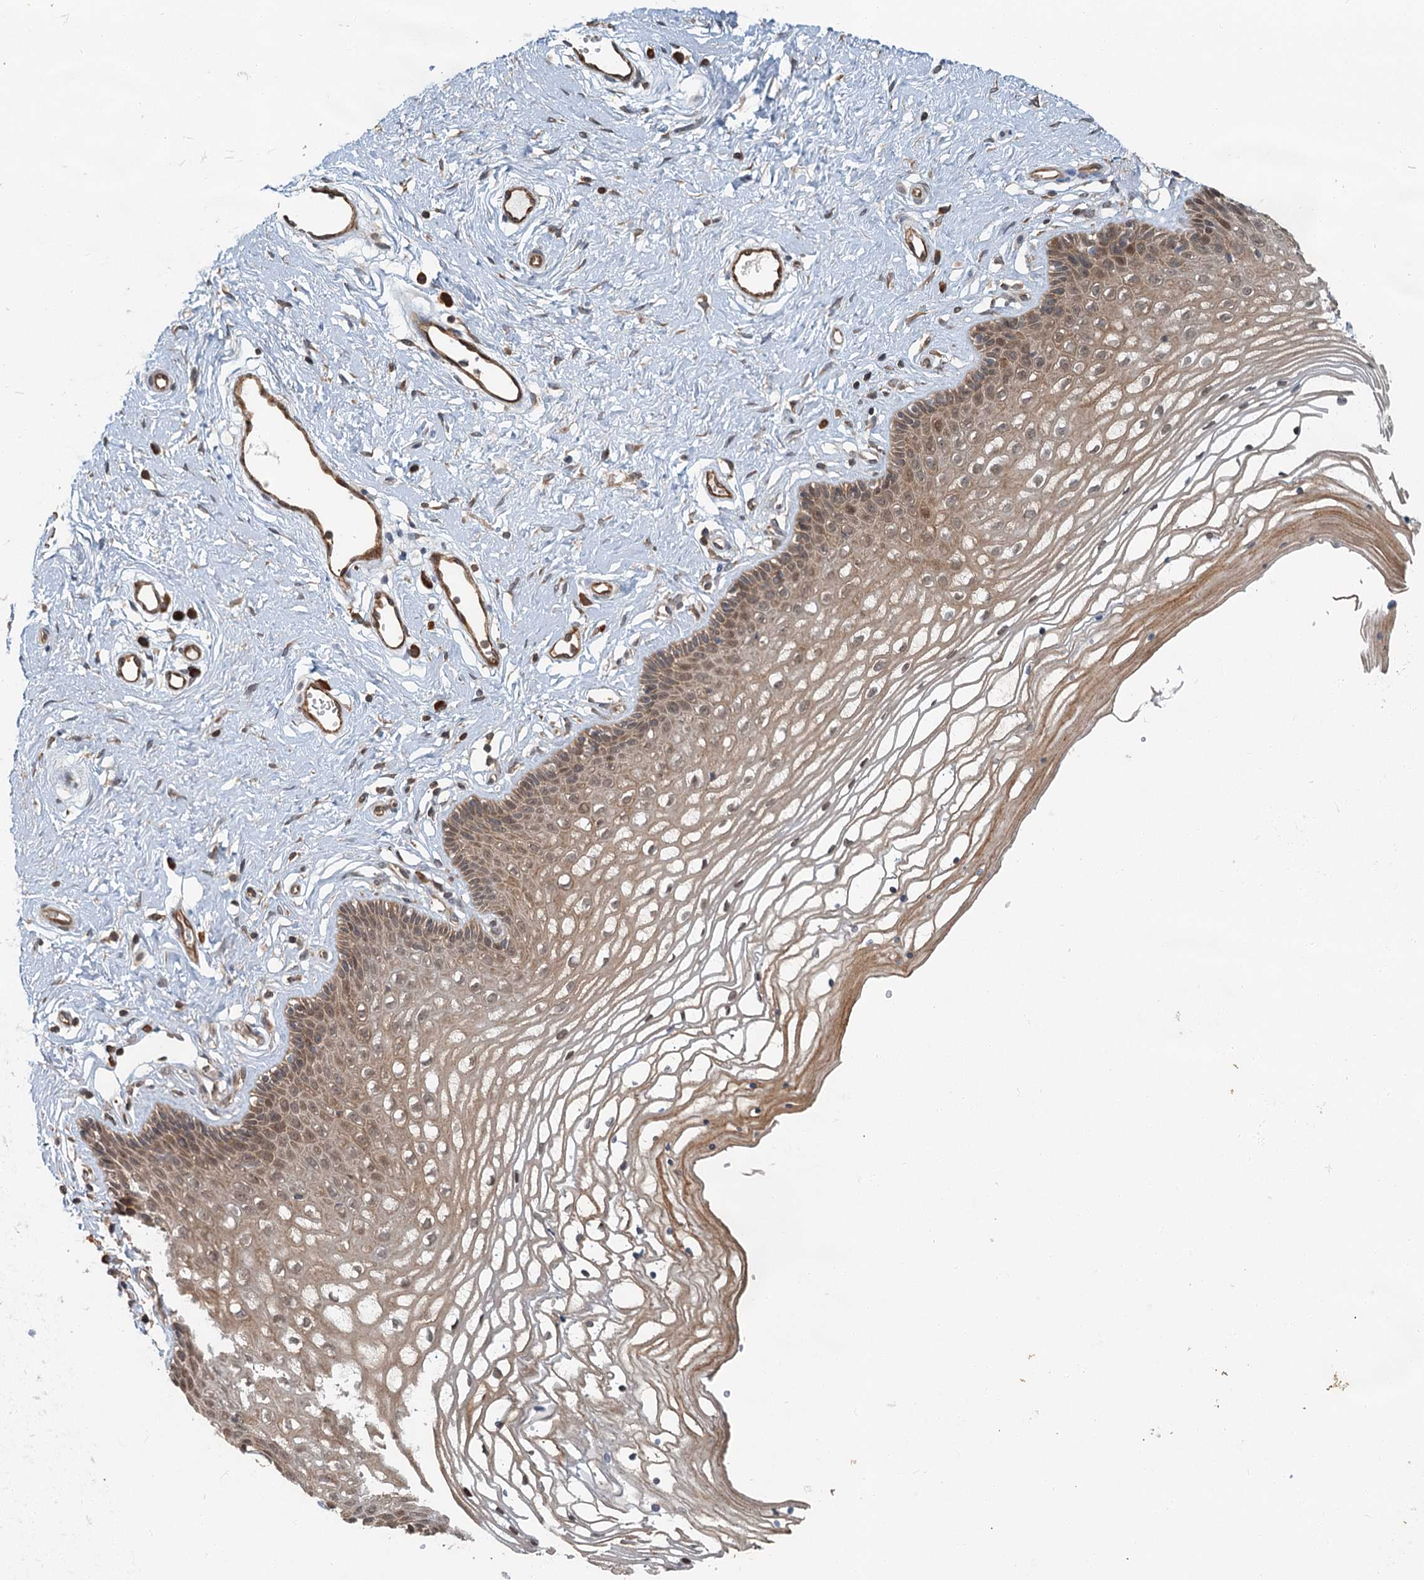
{"staining": {"intensity": "weak", "quantity": ">75%", "location": "cytoplasmic/membranous,nuclear"}, "tissue": "vagina", "cell_type": "Squamous epithelial cells", "image_type": "normal", "snomed": [{"axis": "morphology", "description": "Normal tissue, NOS"}, {"axis": "topography", "description": "Vagina"}], "caption": "This photomicrograph exhibits immunohistochemistry staining of benign vagina, with low weak cytoplasmic/membranous,nuclear expression in approximately >75% of squamous epithelial cells.", "gene": "ZNF527", "patient": {"sex": "female", "age": 46}}